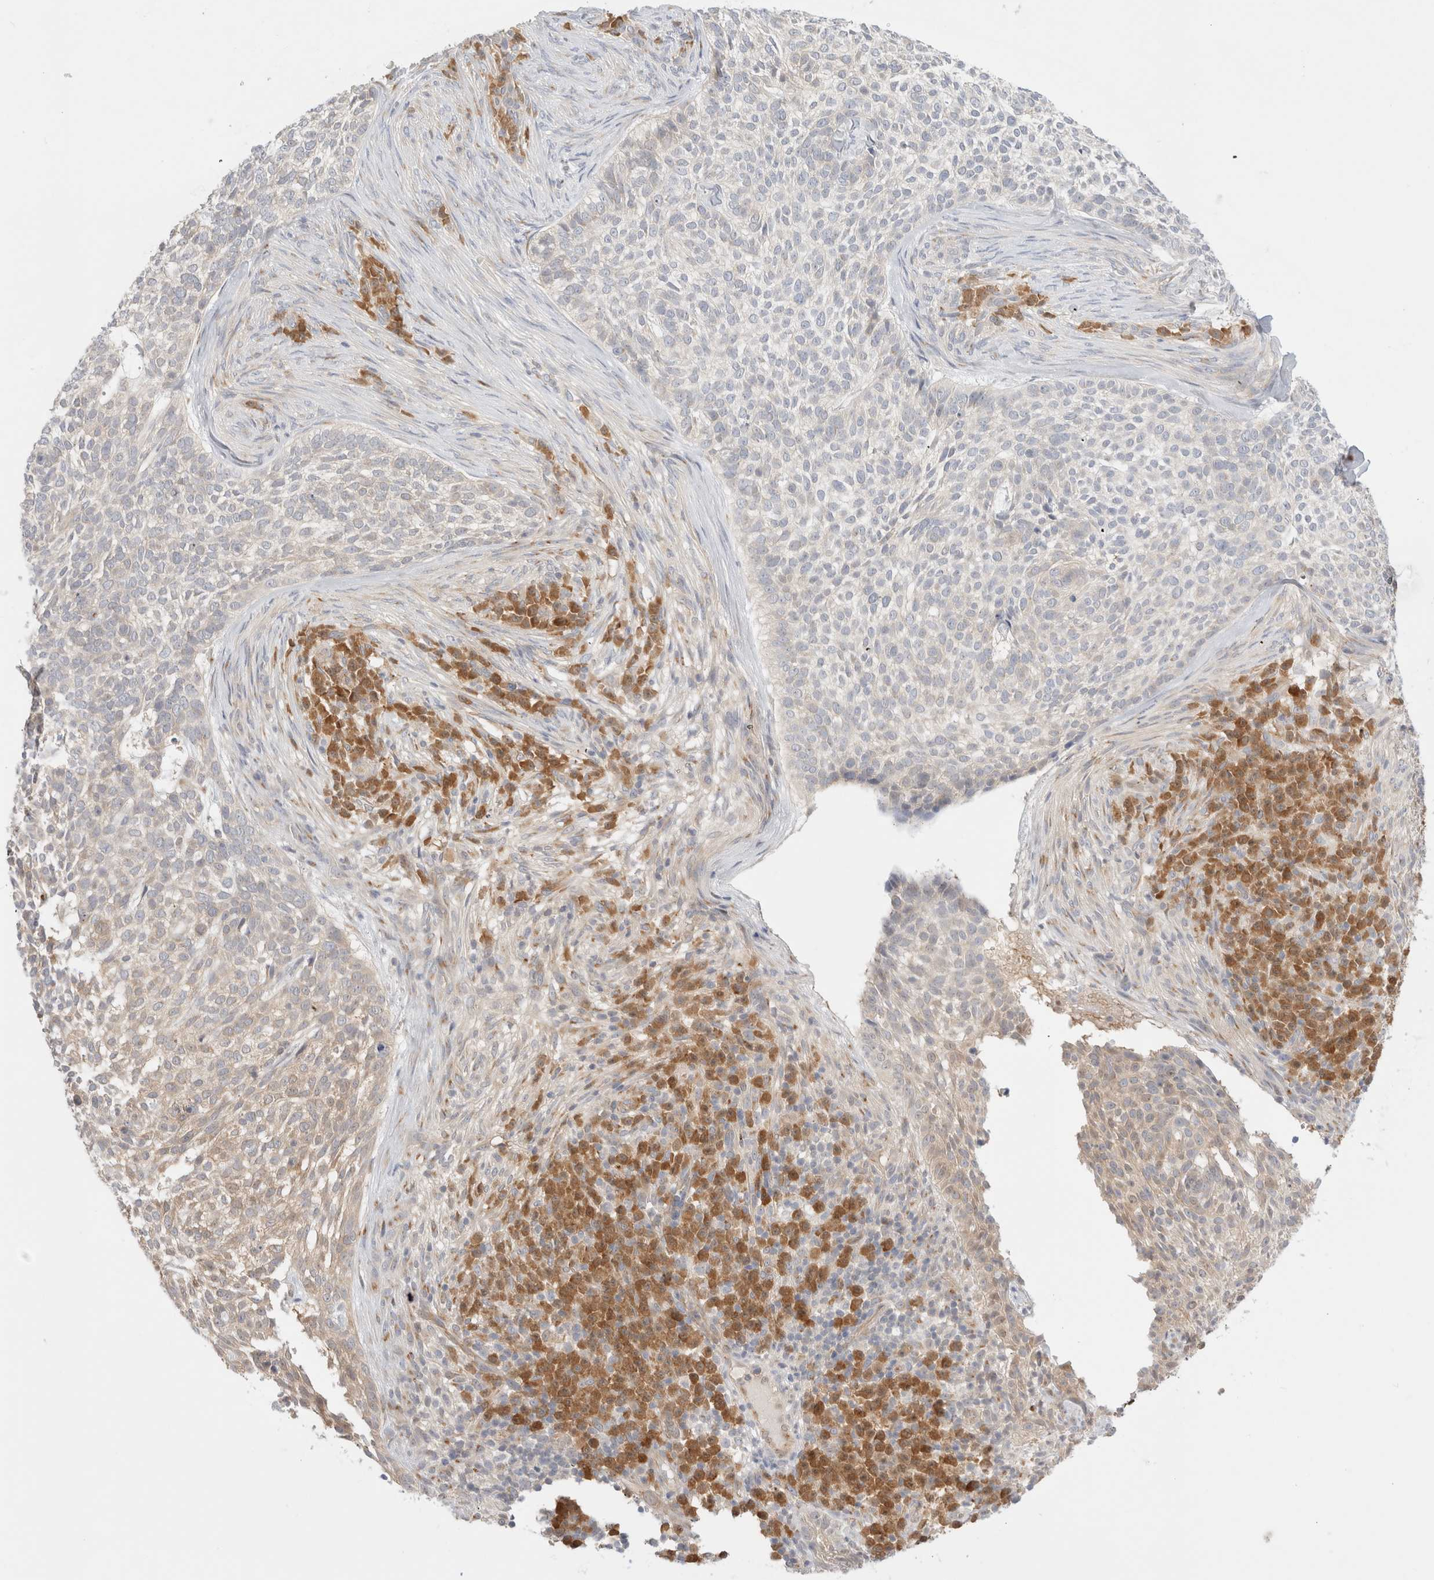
{"staining": {"intensity": "weak", "quantity": "<25%", "location": "cytoplasmic/membranous"}, "tissue": "skin cancer", "cell_type": "Tumor cells", "image_type": "cancer", "snomed": [{"axis": "morphology", "description": "Basal cell carcinoma"}, {"axis": "topography", "description": "Skin"}], "caption": "The immunohistochemistry (IHC) histopathology image has no significant staining in tumor cells of skin cancer tissue.", "gene": "EFCAB13", "patient": {"sex": "female", "age": 64}}